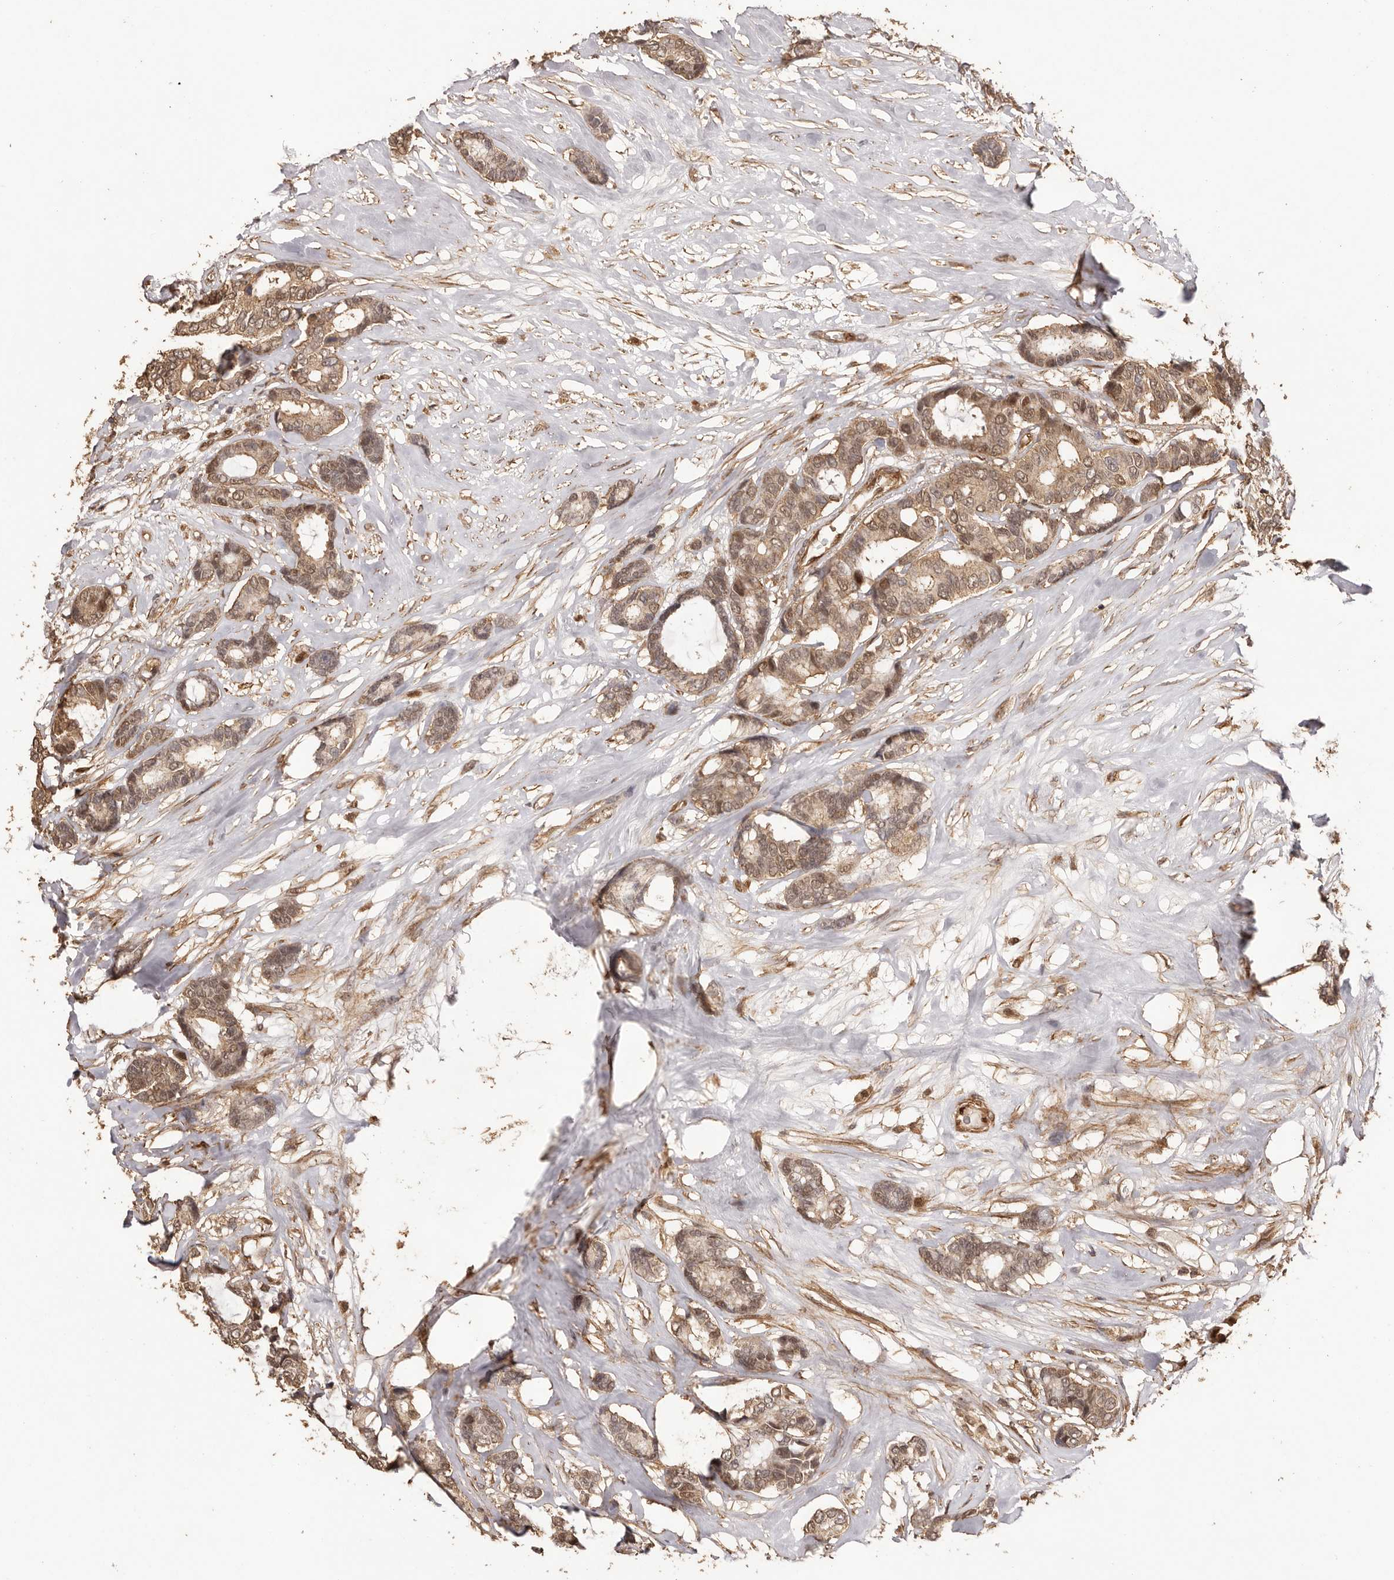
{"staining": {"intensity": "moderate", "quantity": ">75%", "location": "cytoplasmic/membranous,nuclear"}, "tissue": "breast cancer", "cell_type": "Tumor cells", "image_type": "cancer", "snomed": [{"axis": "morphology", "description": "Duct carcinoma"}, {"axis": "topography", "description": "Breast"}], "caption": "DAB (3,3'-diaminobenzidine) immunohistochemical staining of human invasive ductal carcinoma (breast) demonstrates moderate cytoplasmic/membranous and nuclear protein expression in about >75% of tumor cells.", "gene": "UBR2", "patient": {"sex": "female", "age": 87}}